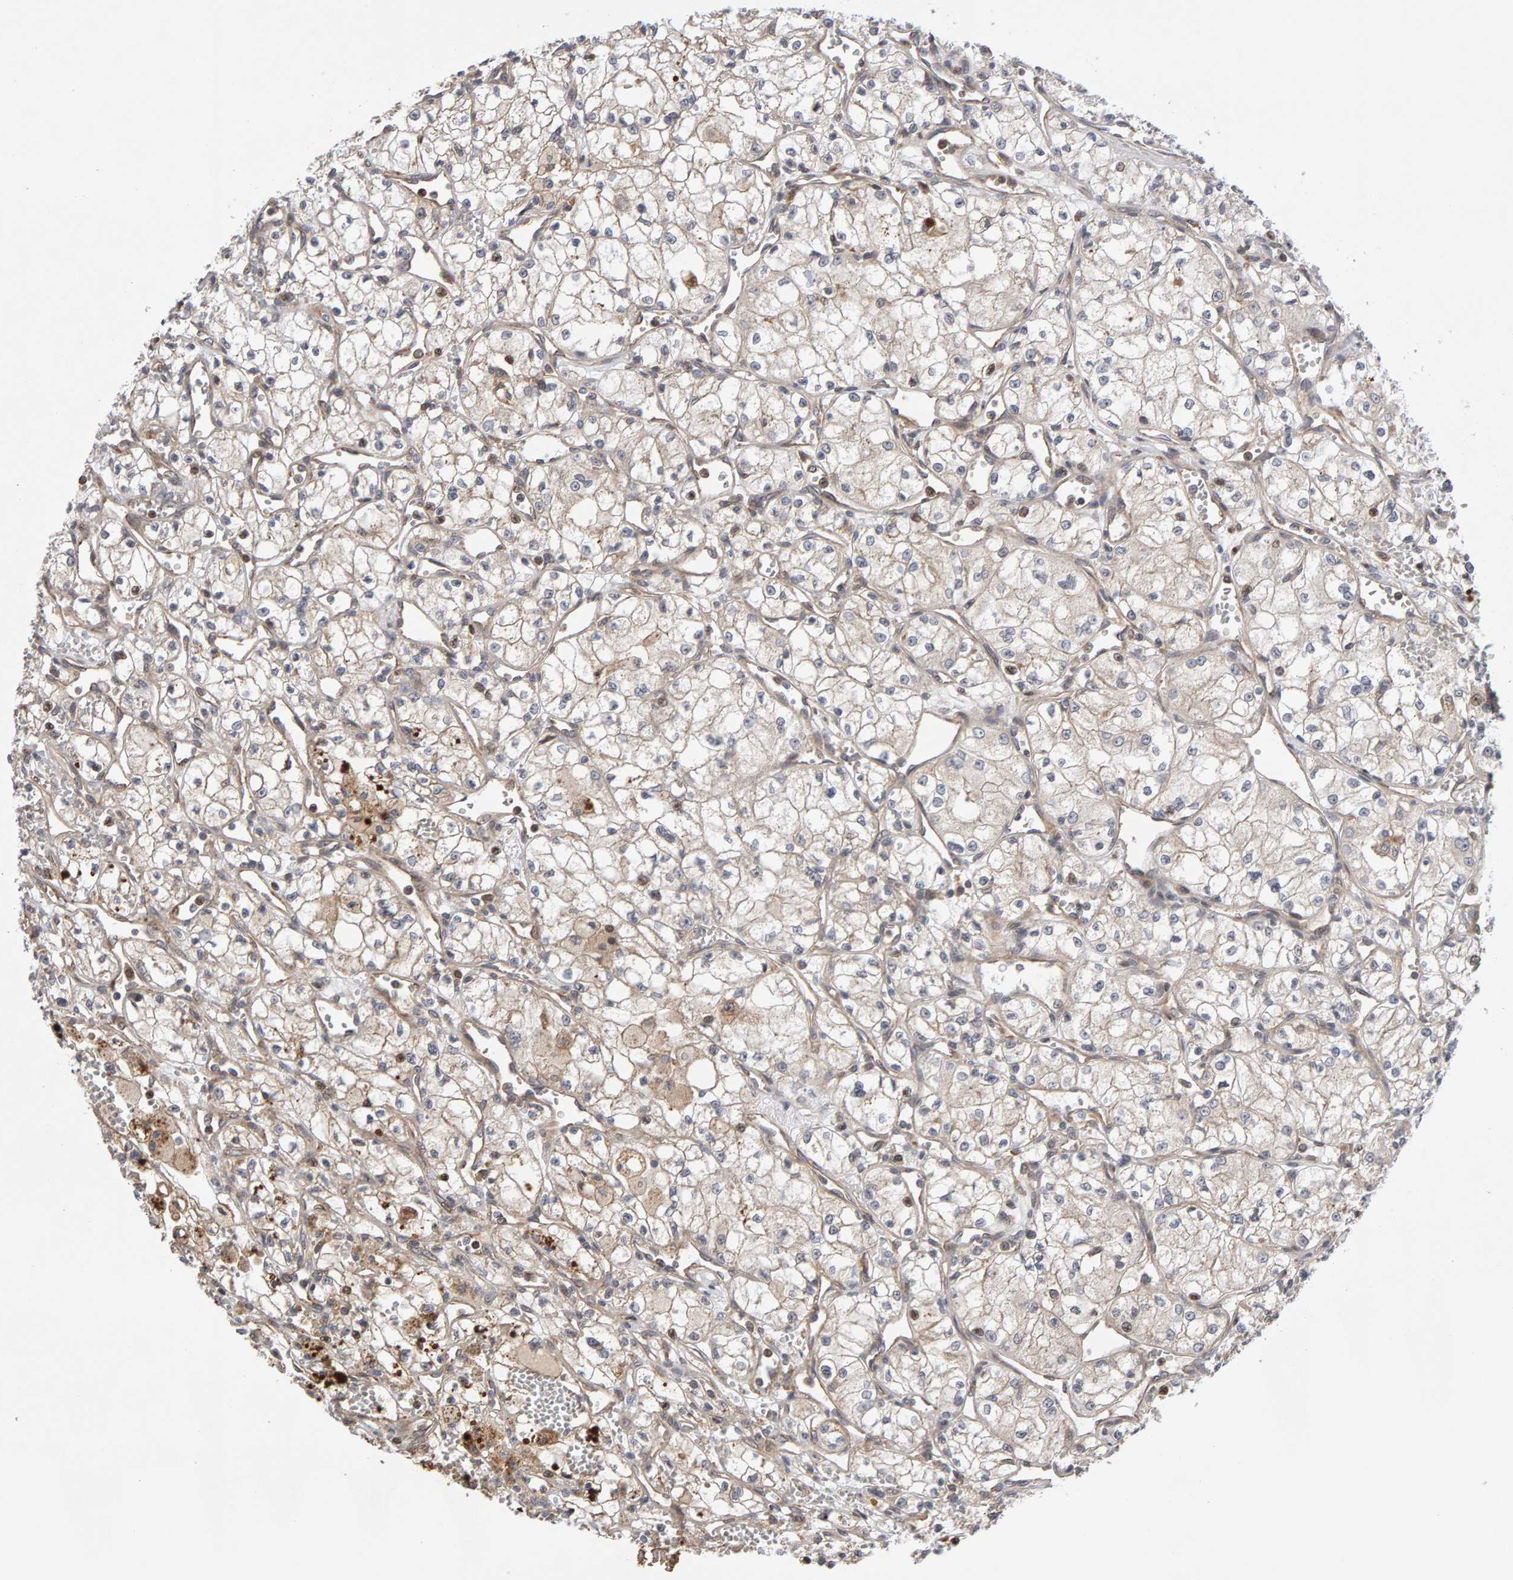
{"staining": {"intensity": "weak", "quantity": "<25%", "location": "nuclear"}, "tissue": "renal cancer", "cell_type": "Tumor cells", "image_type": "cancer", "snomed": [{"axis": "morphology", "description": "Adenocarcinoma, NOS"}, {"axis": "topography", "description": "Kidney"}], "caption": "Immunohistochemistry image of renal adenocarcinoma stained for a protein (brown), which exhibits no staining in tumor cells.", "gene": "LZTS1", "patient": {"sex": "male", "age": 59}}